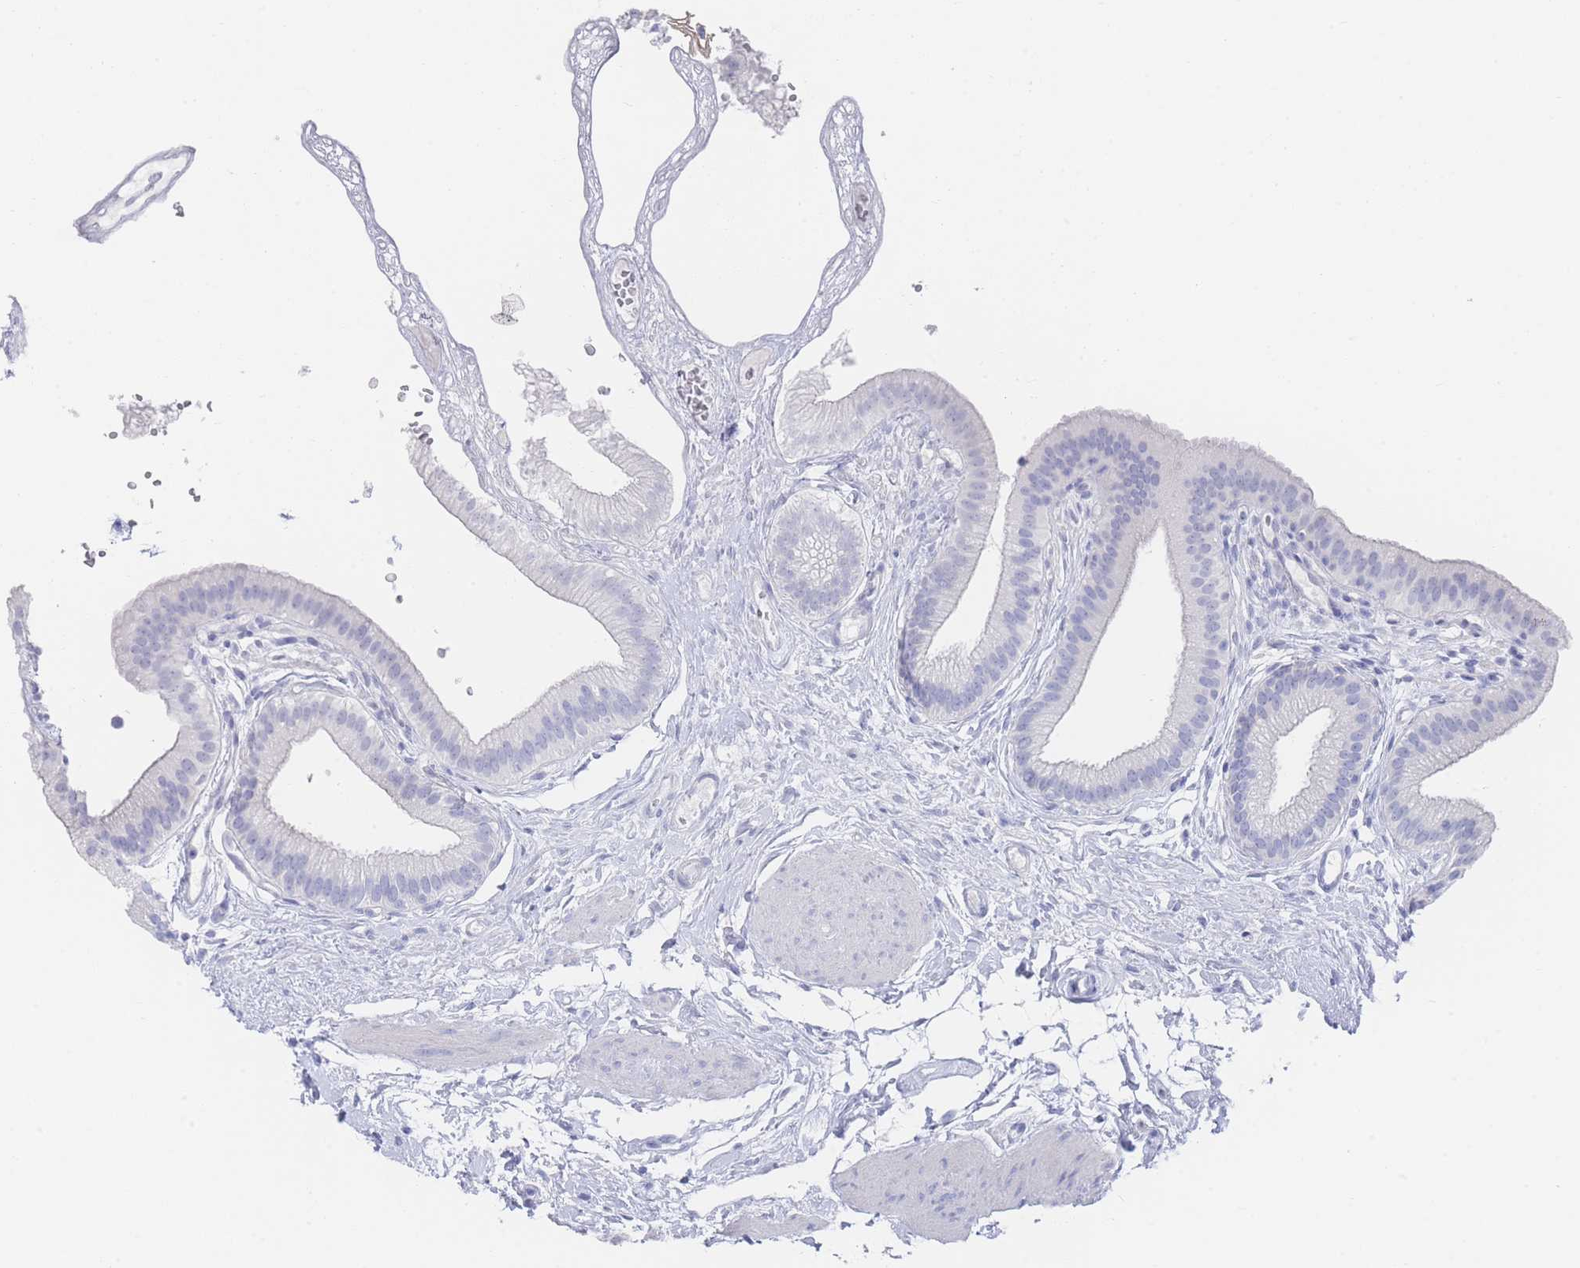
{"staining": {"intensity": "negative", "quantity": "none", "location": "none"}, "tissue": "gallbladder", "cell_type": "Glandular cells", "image_type": "normal", "snomed": [{"axis": "morphology", "description": "Normal tissue, NOS"}, {"axis": "topography", "description": "Gallbladder"}], "caption": "Unremarkable gallbladder was stained to show a protein in brown. There is no significant staining in glandular cells. Nuclei are stained in blue.", "gene": "LRRC37A2", "patient": {"sex": "female", "age": 54}}